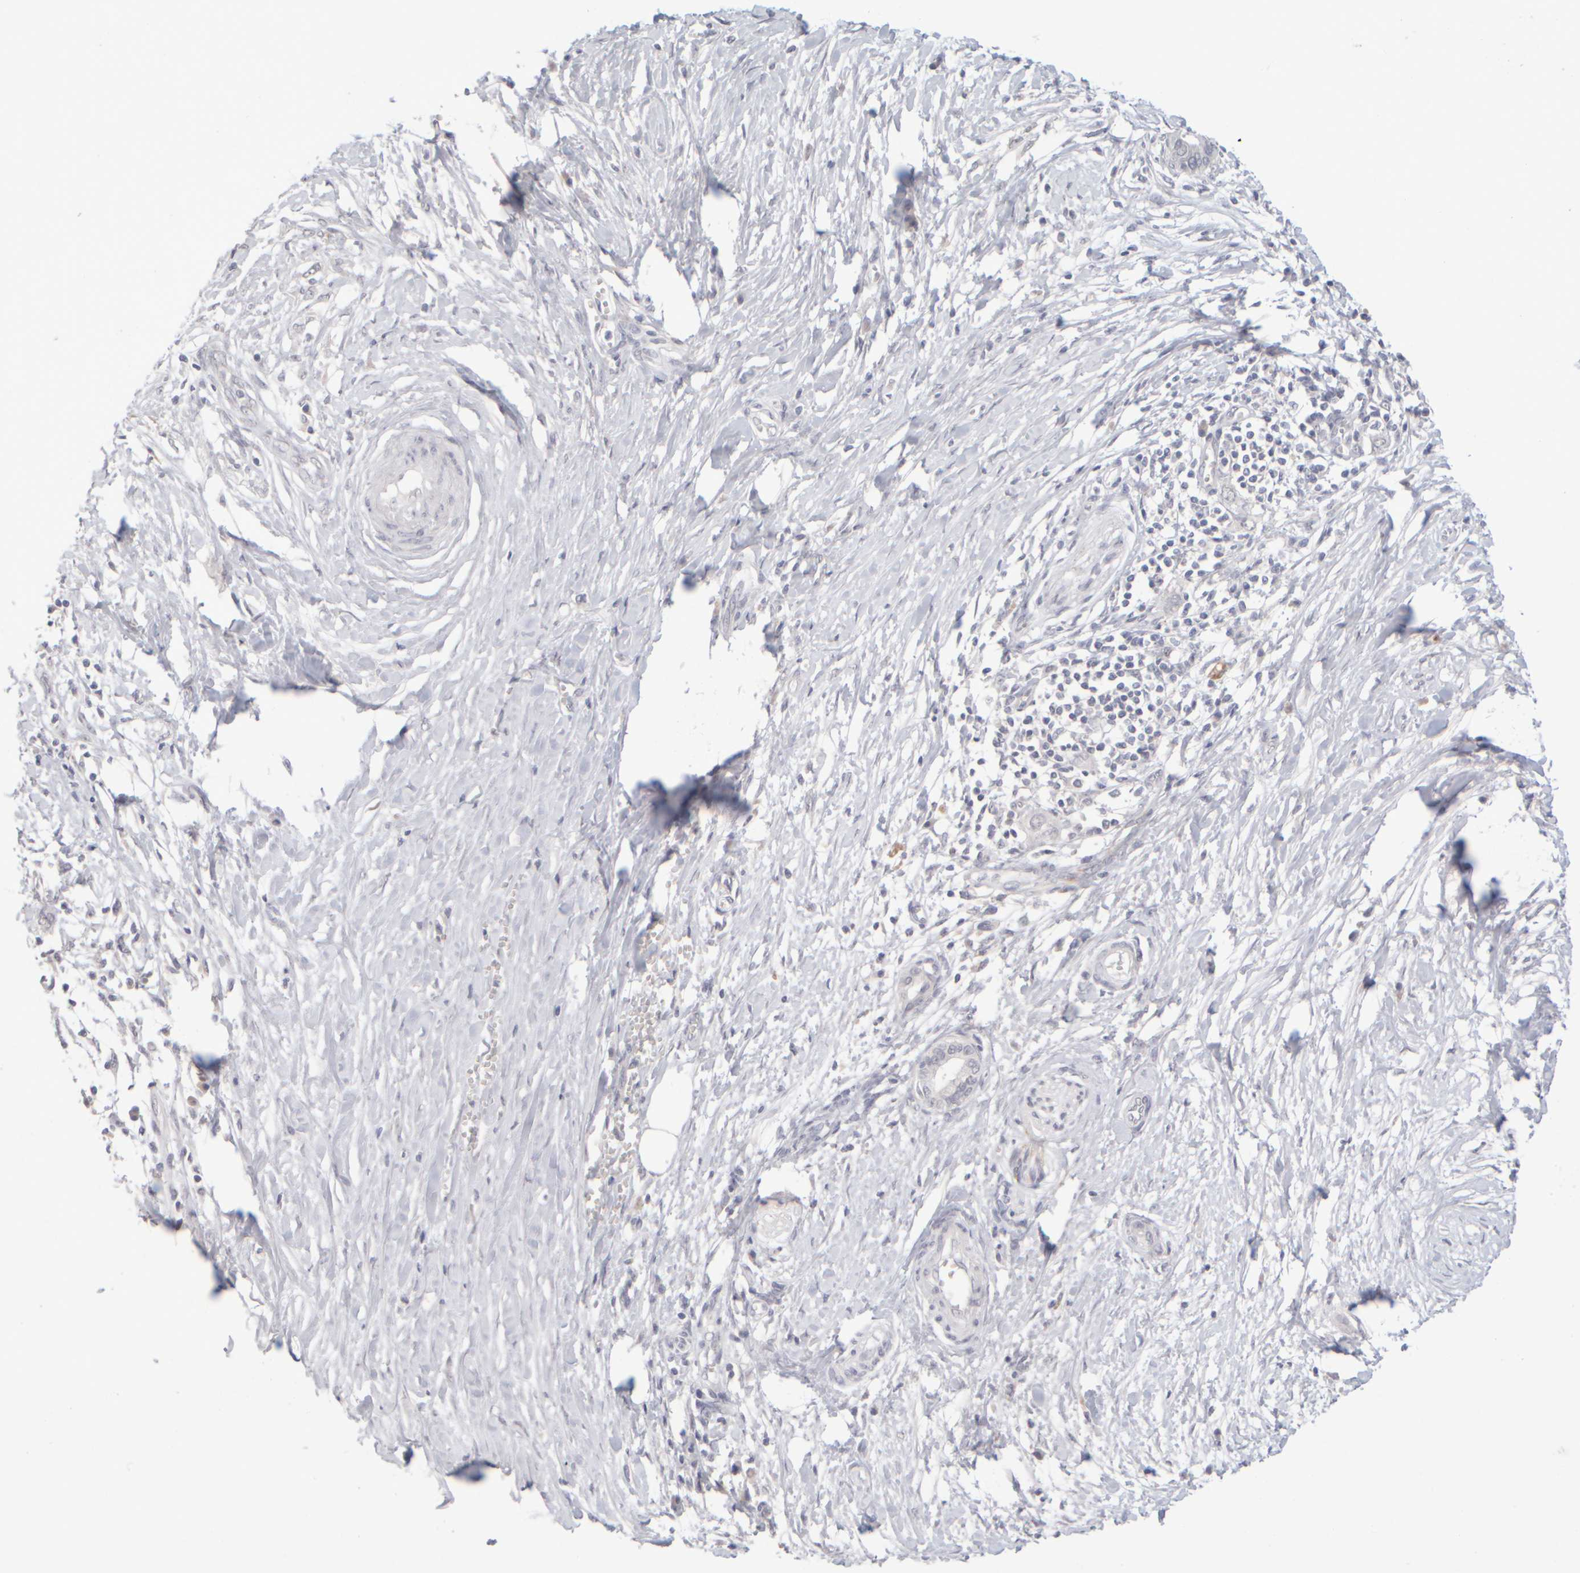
{"staining": {"intensity": "negative", "quantity": "none", "location": "none"}, "tissue": "pancreatic cancer", "cell_type": "Tumor cells", "image_type": "cancer", "snomed": [{"axis": "morphology", "description": "Normal tissue, NOS"}, {"axis": "morphology", "description": "Adenocarcinoma, NOS"}, {"axis": "topography", "description": "Pancreas"}, {"axis": "topography", "description": "Peripheral nerve tissue"}], "caption": "An immunohistochemistry (IHC) histopathology image of pancreatic cancer (adenocarcinoma) is shown. There is no staining in tumor cells of pancreatic cancer (adenocarcinoma).", "gene": "ZNF112", "patient": {"sex": "male", "age": 59}}